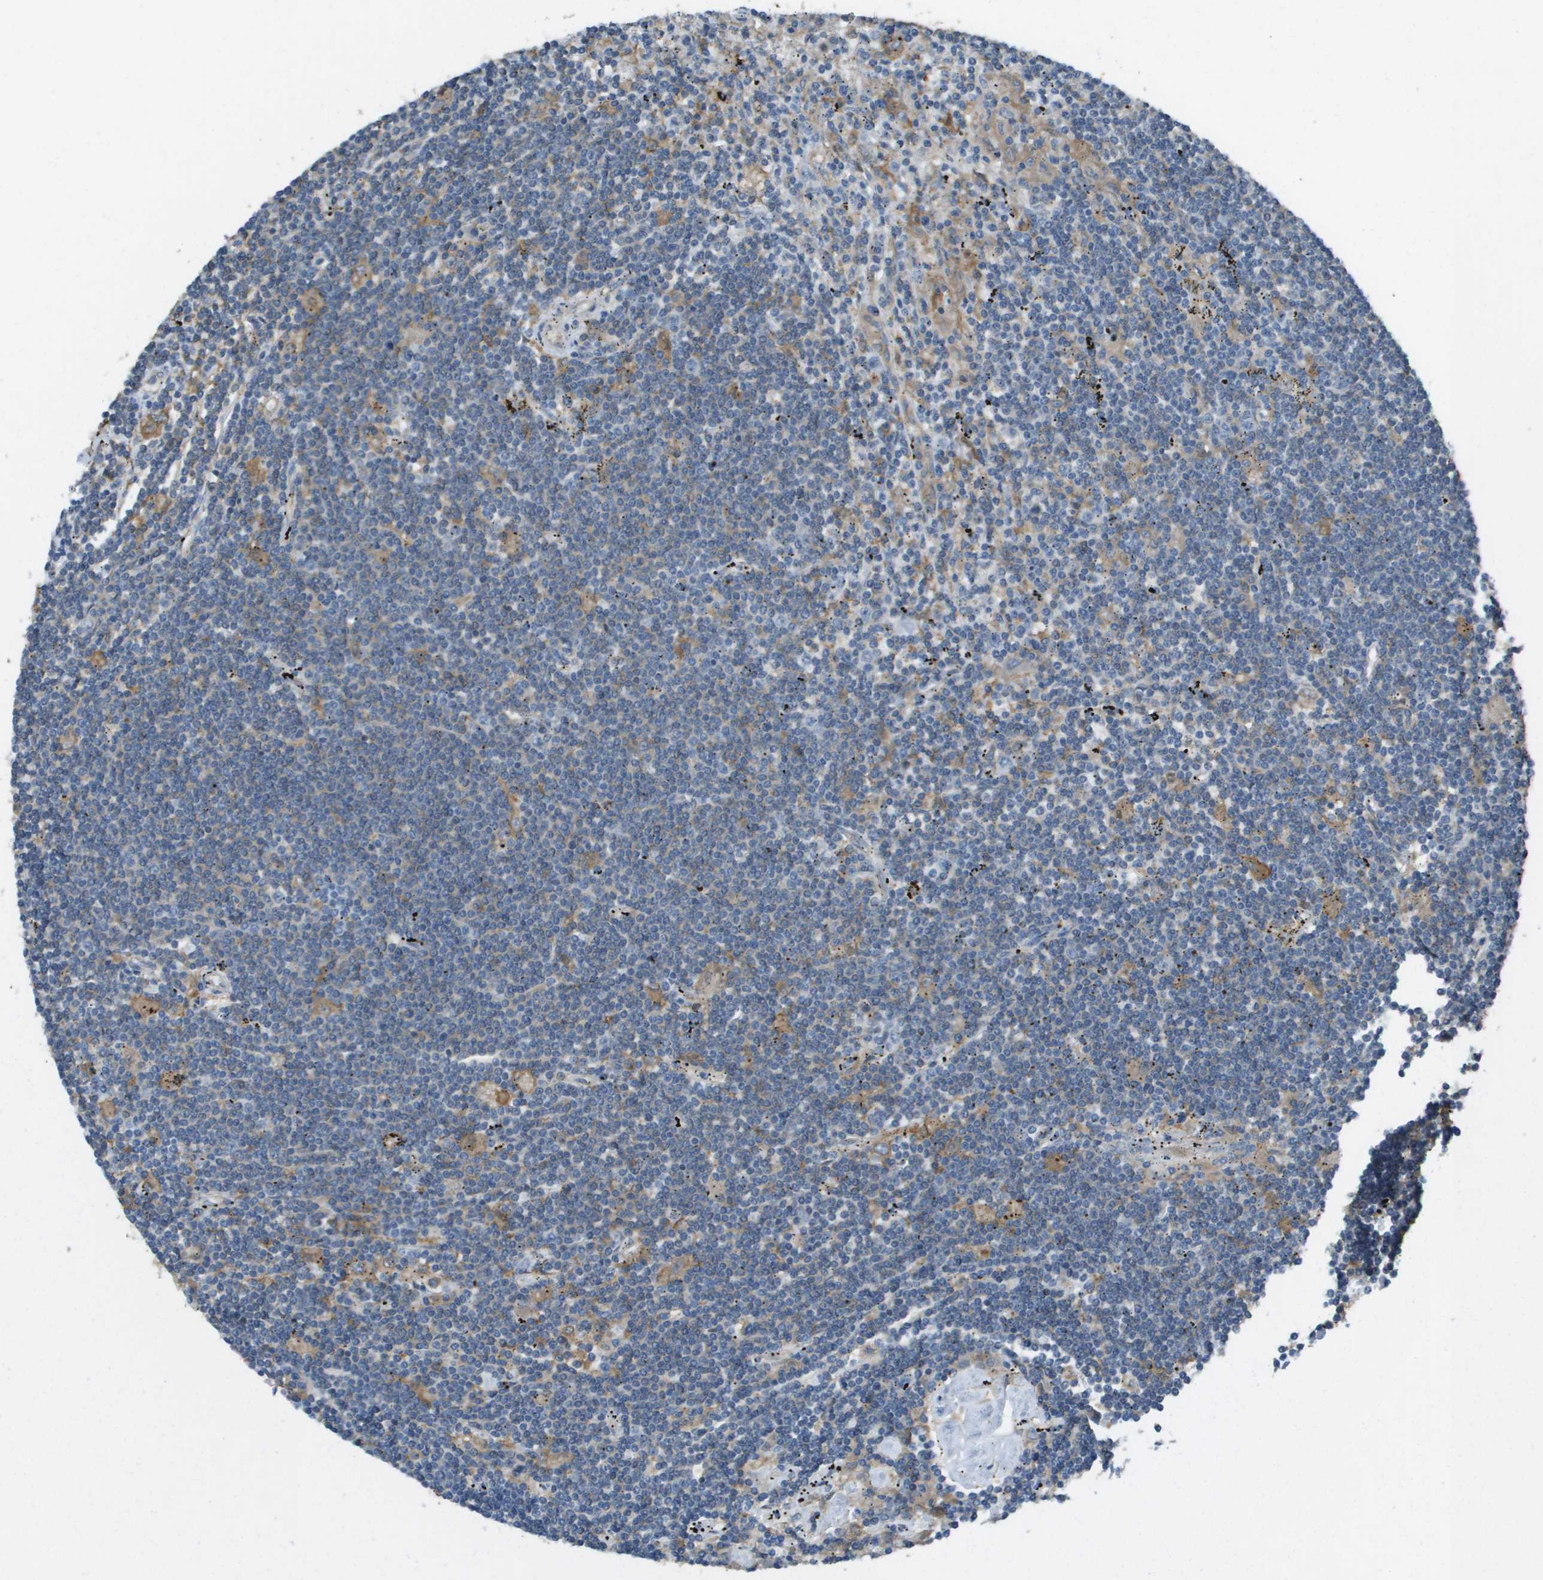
{"staining": {"intensity": "negative", "quantity": "none", "location": "none"}, "tissue": "lymphoma", "cell_type": "Tumor cells", "image_type": "cancer", "snomed": [{"axis": "morphology", "description": "Malignant lymphoma, non-Hodgkin's type, Low grade"}, {"axis": "topography", "description": "Spleen"}], "caption": "Photomicrograph shows no significant protein staining in tumor cells of lymphoma. The staining was performed using DAB to visualize the protein expression in brown, while the nuclei were stained in blue with hematoxylin (Magnification: 20x).", "gene": "CORO1B", "patient": {"sex": "male", "age": 76}}